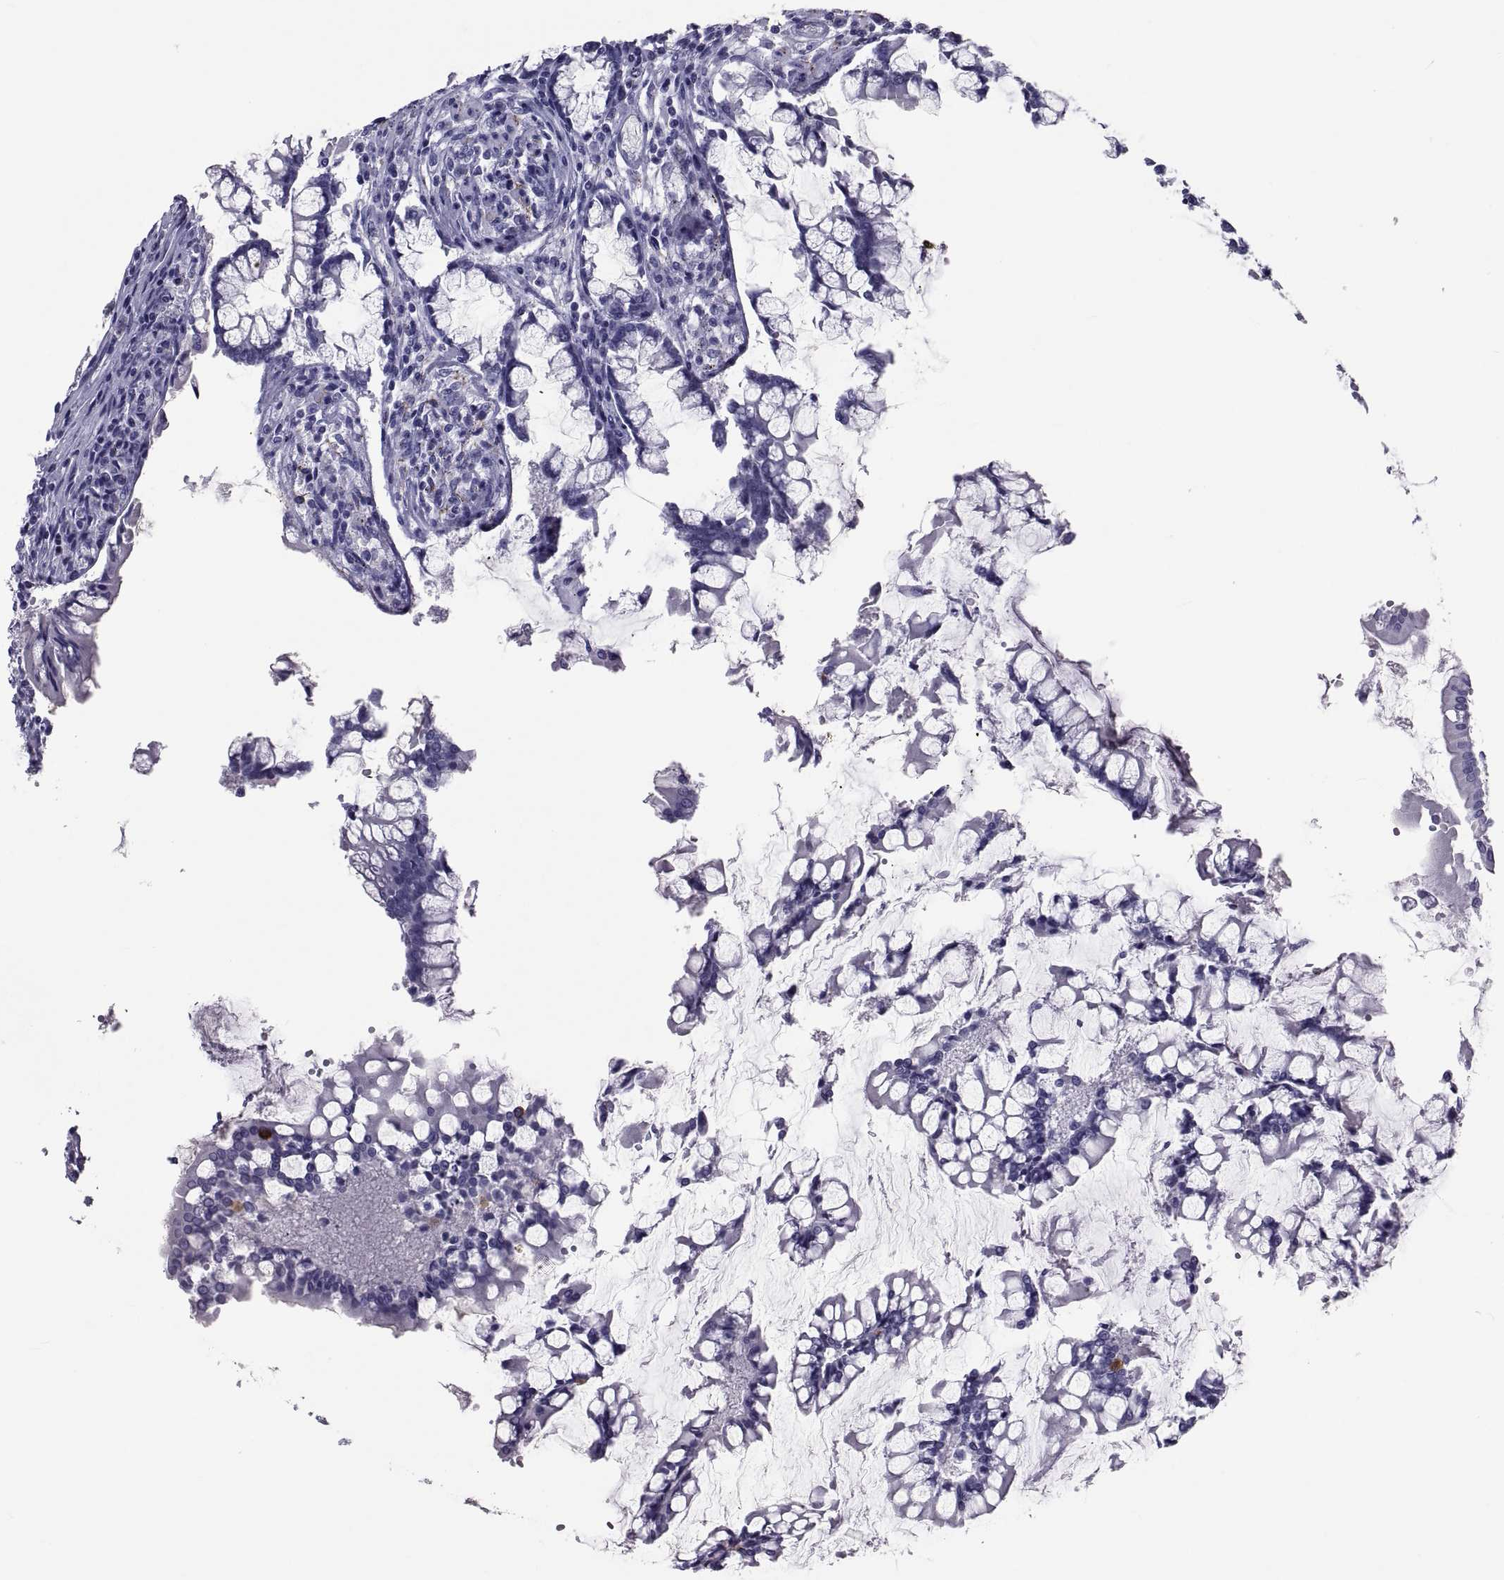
{"staining": {"intensity": "strong", "quantity": ">75%", "location": "cytoplasmic/membranous"}, "tissue": "carcinoid", "cell_type": "Tumor cells", "image_type": "cancer", "snomed": [{"axis": "morphology", "description": "Carcinoid, malignant, NOS"}, {"axis": "topography", "description": "Small intestine"}], "caption": "This image exhibits IHC staining of carcinoid, with high strong cytoplasmic/membranous staining in about >75% of tumor cells.", "gene": "DEFB129", "patient": {"sex": "female", "age": 65}}